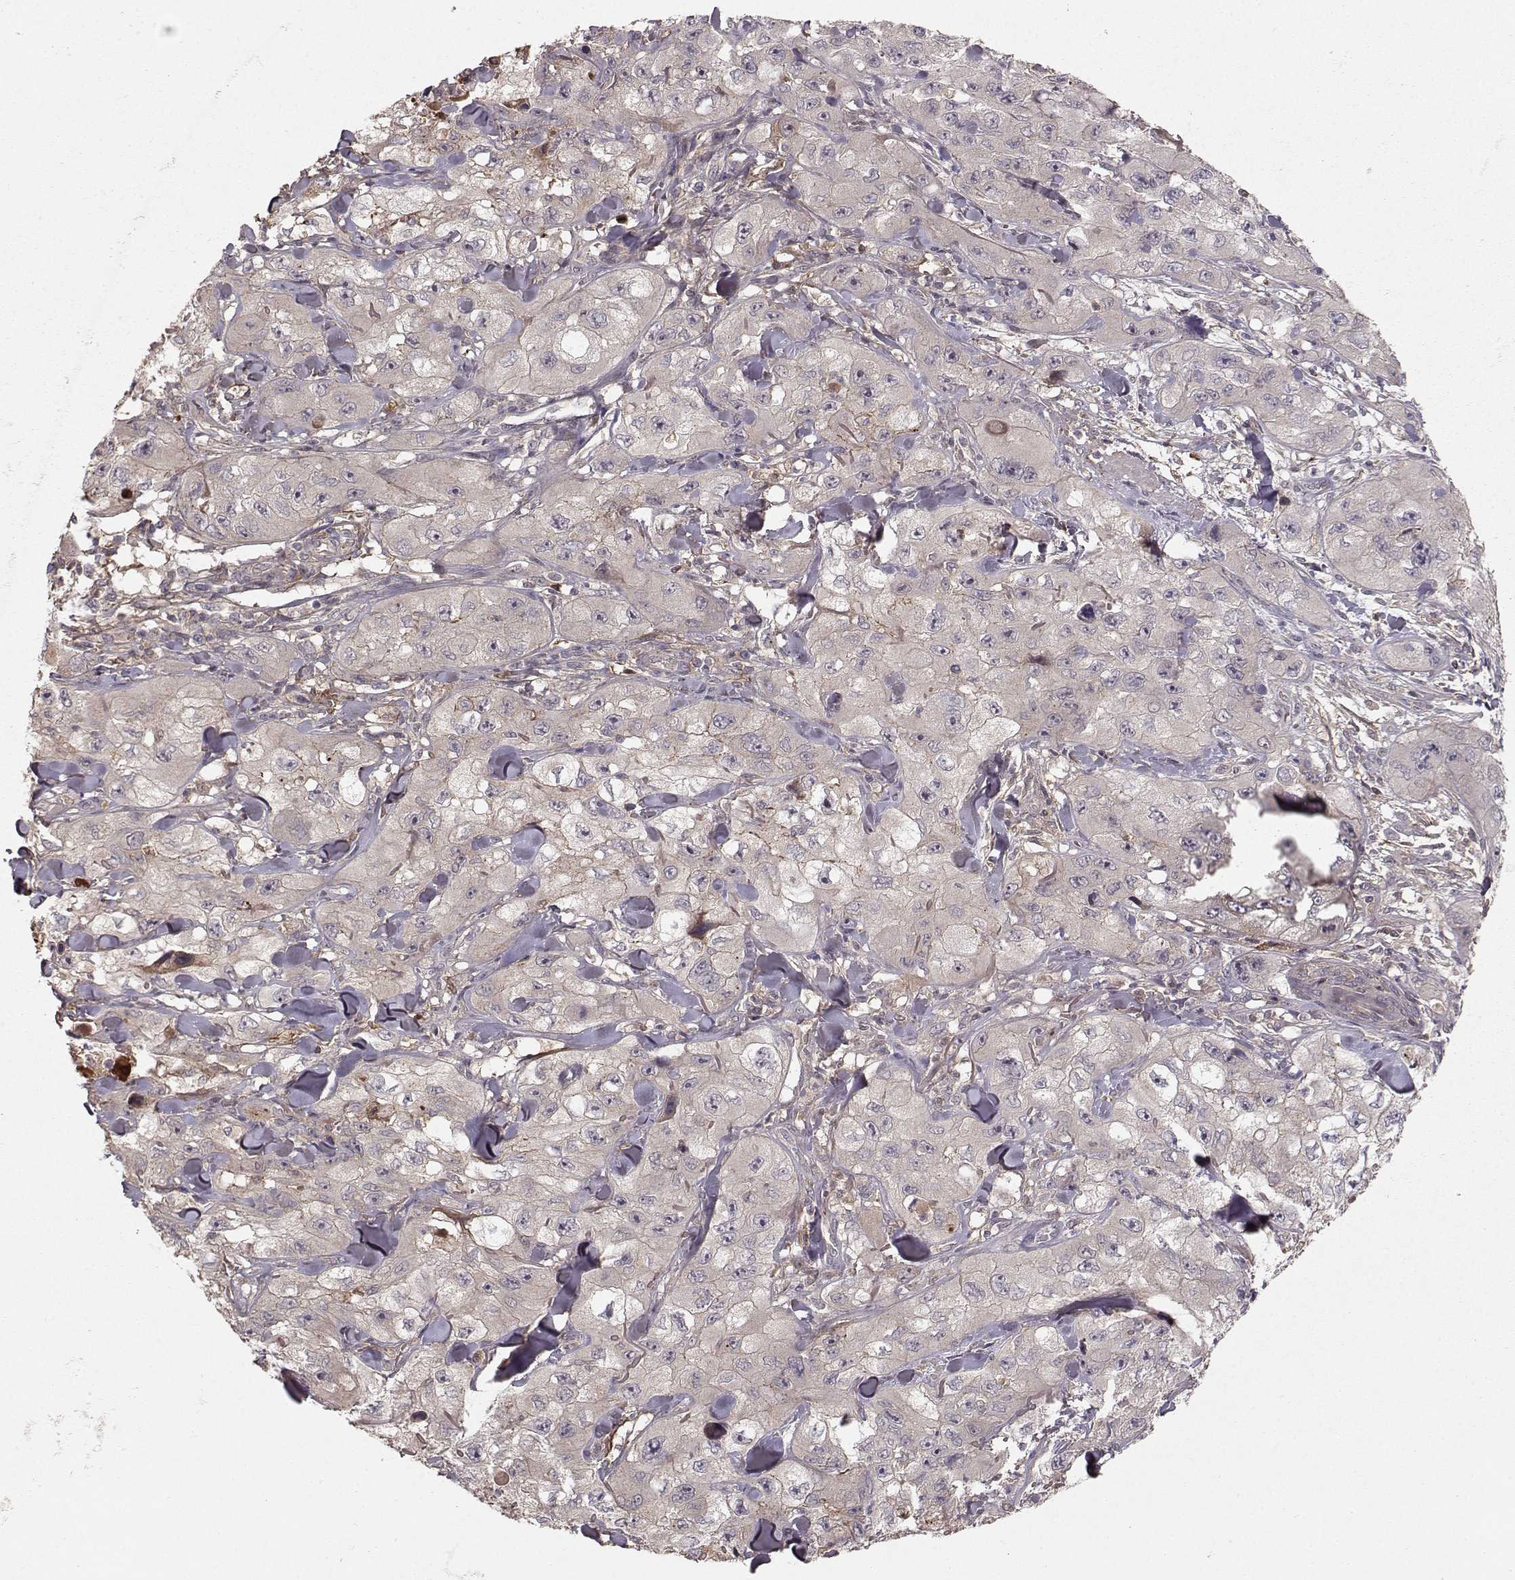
{"staining": {"intensity": "negative", "quantity": "none", "location": "none"}, "tissue": "skin cancer", "cell_type": "Tumor cells", "image_type": "cancer", "snomed": [{"axis": "morphology", "description": "Squamous cell carcinoma, NOS"}, {"axis": "topography", "description": "Skin"}, {"axis": "topography", "description": "Subcutis"}], "caption": "The IHC histopathology image has no significant positivity in tumor cells of skin squamous cell carcinoma tissue.", "gene": "WNT6", "patient": {"sex": "male", "age": 73}}